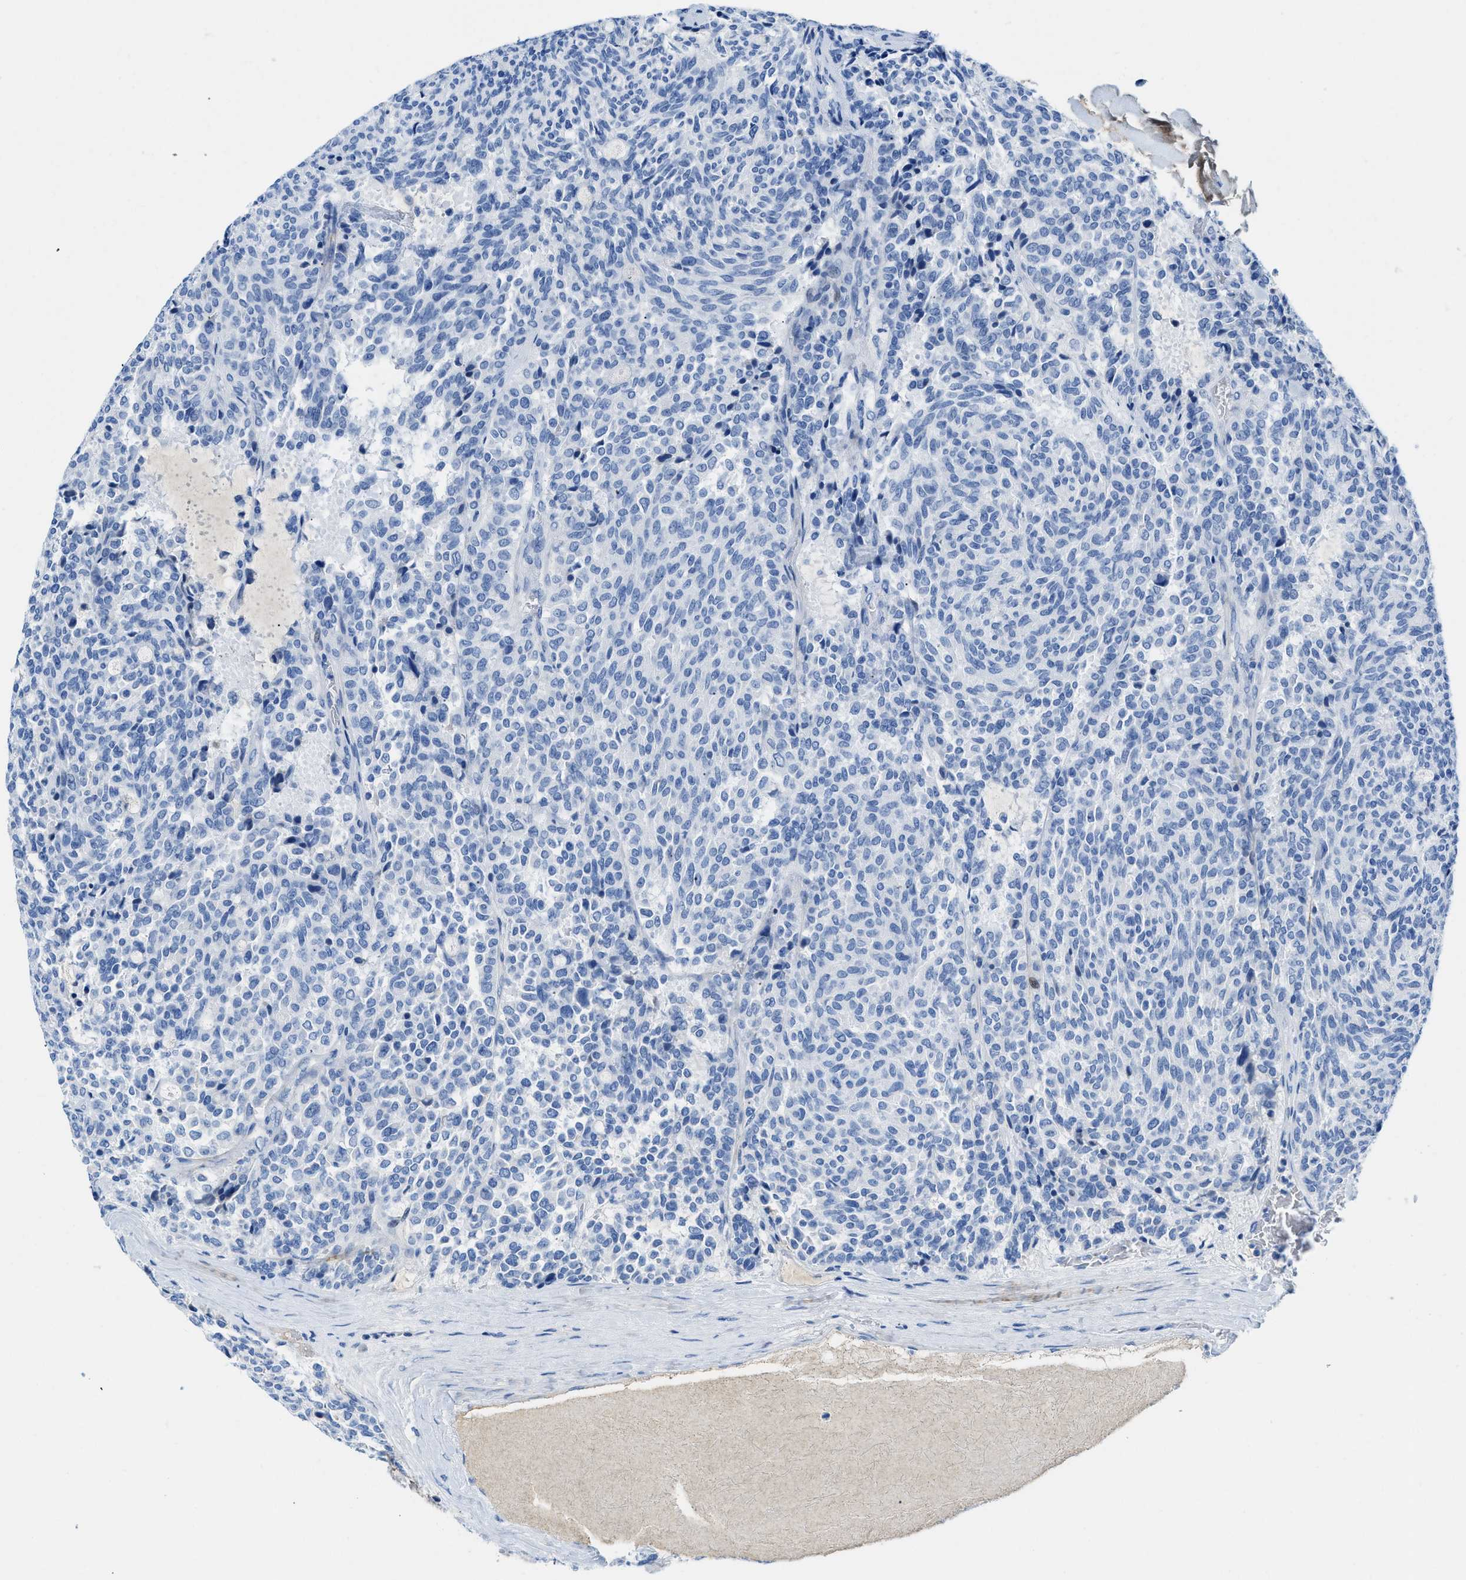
{"staining": {"intensity": "negative", "quantity": "none", "location": "none"}, "tissue": "carcinoid", "cell_type": "Tumor cells", "image_type": "cancer", "snomed": [{"axis": "morphology", "description": "Carcinoid, malignant, NOS"}, {"axis": "topography", "description": "Pancreas"}], "caption": "High magnification brightfield microscopy of carcinoid (malignant) stained with DAB (brown) and counterstained with hematoxylin (blue): tumor cells show no significant staining.", "gene": "COL3A1", "patient": {"sex": "female", "age": 54}}